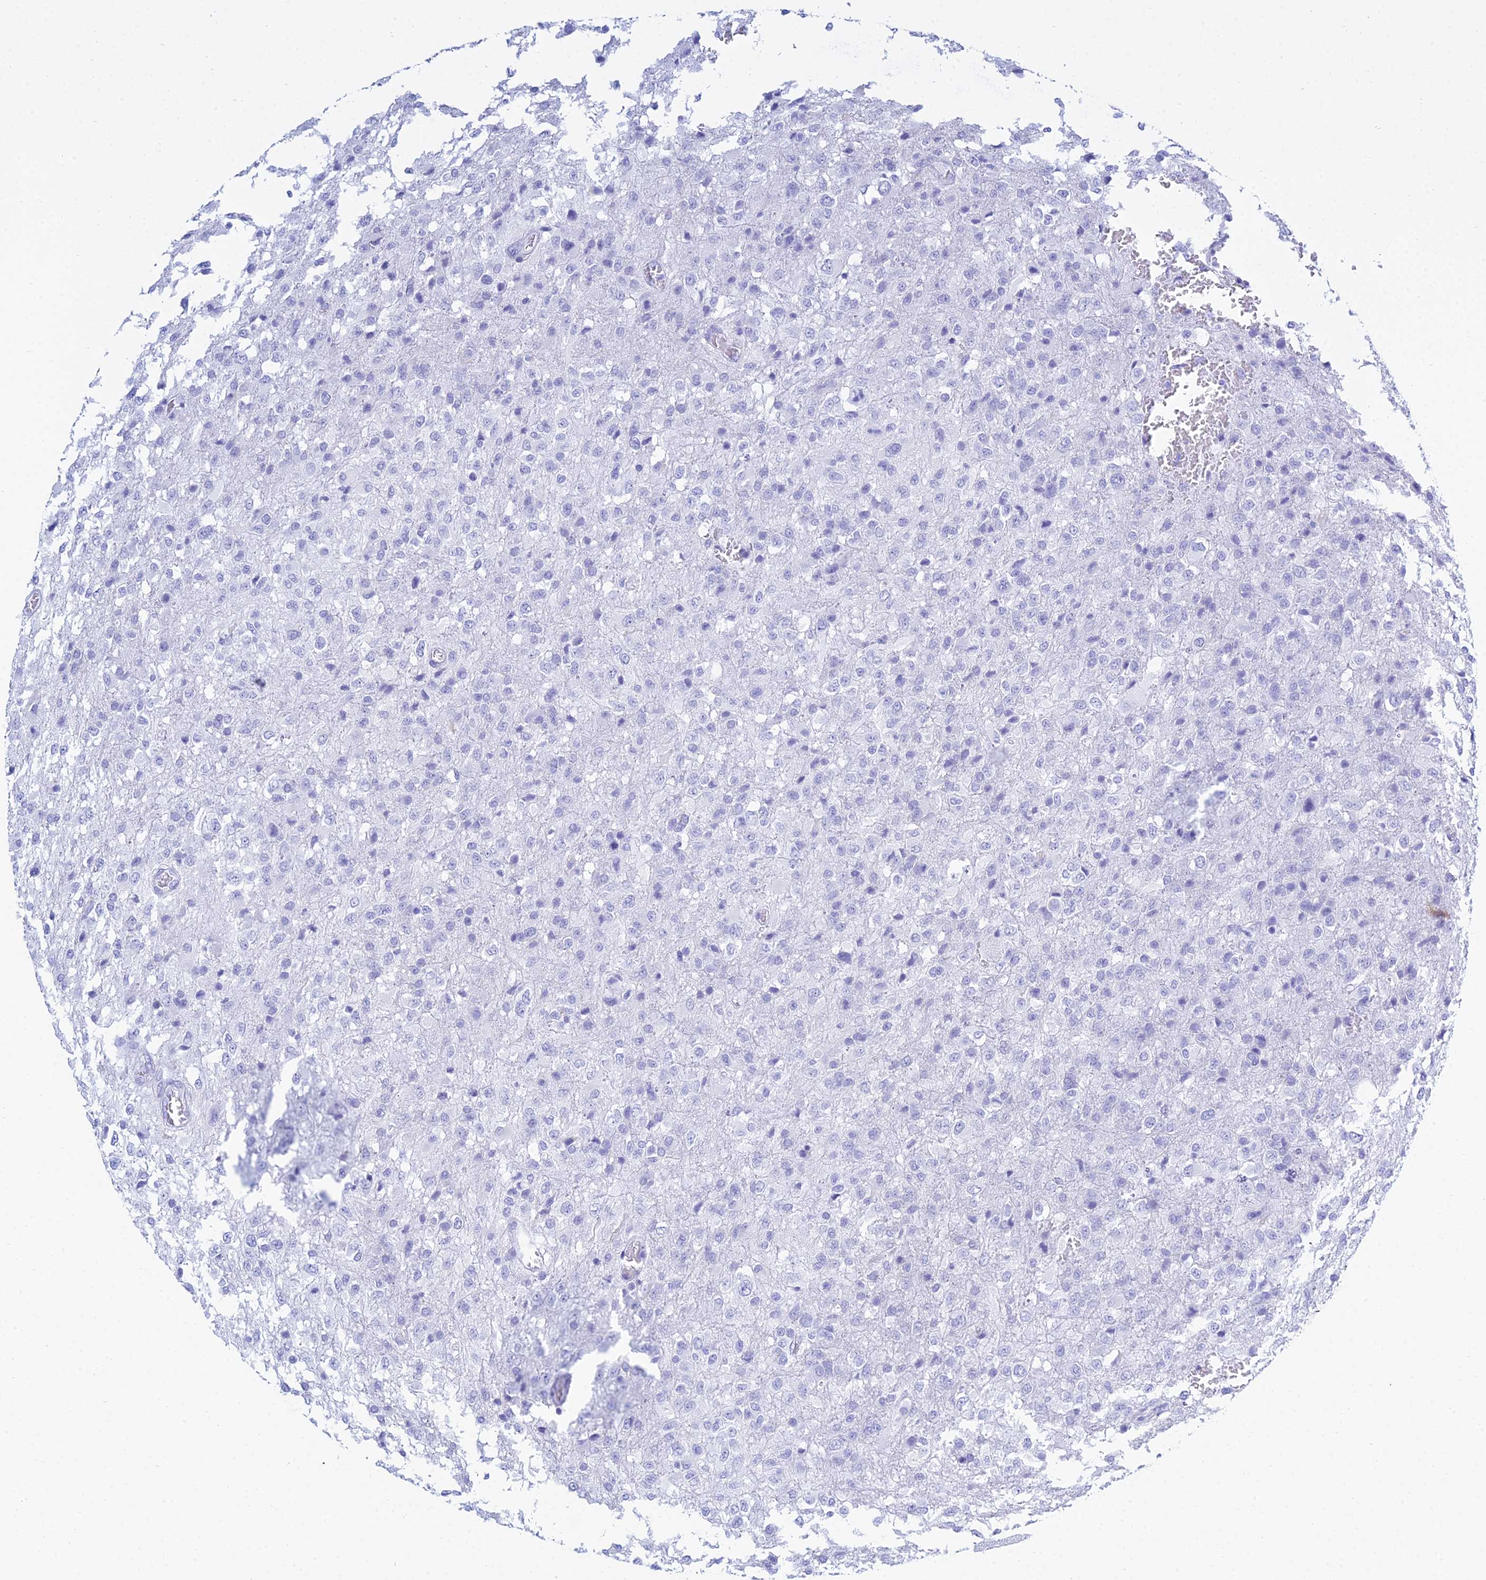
{"staining": {"intensity": "negative", "quantity": "none", "location": "none"}, "tissue": "glioma", "cell_type": "Tumor cells", "image_type": "cancer", "snomed": [{"axis": "morphology", "description": "Glioma, malignant, High grade"}, {"axis": "topography", "description": "Brain"}], "caption": "This is an immunohistochemistry (IHC) image of glioma. There is no staining in tumor cells.", "gene": "PATE4", "patient": {"sex": "female", "age": 74}}